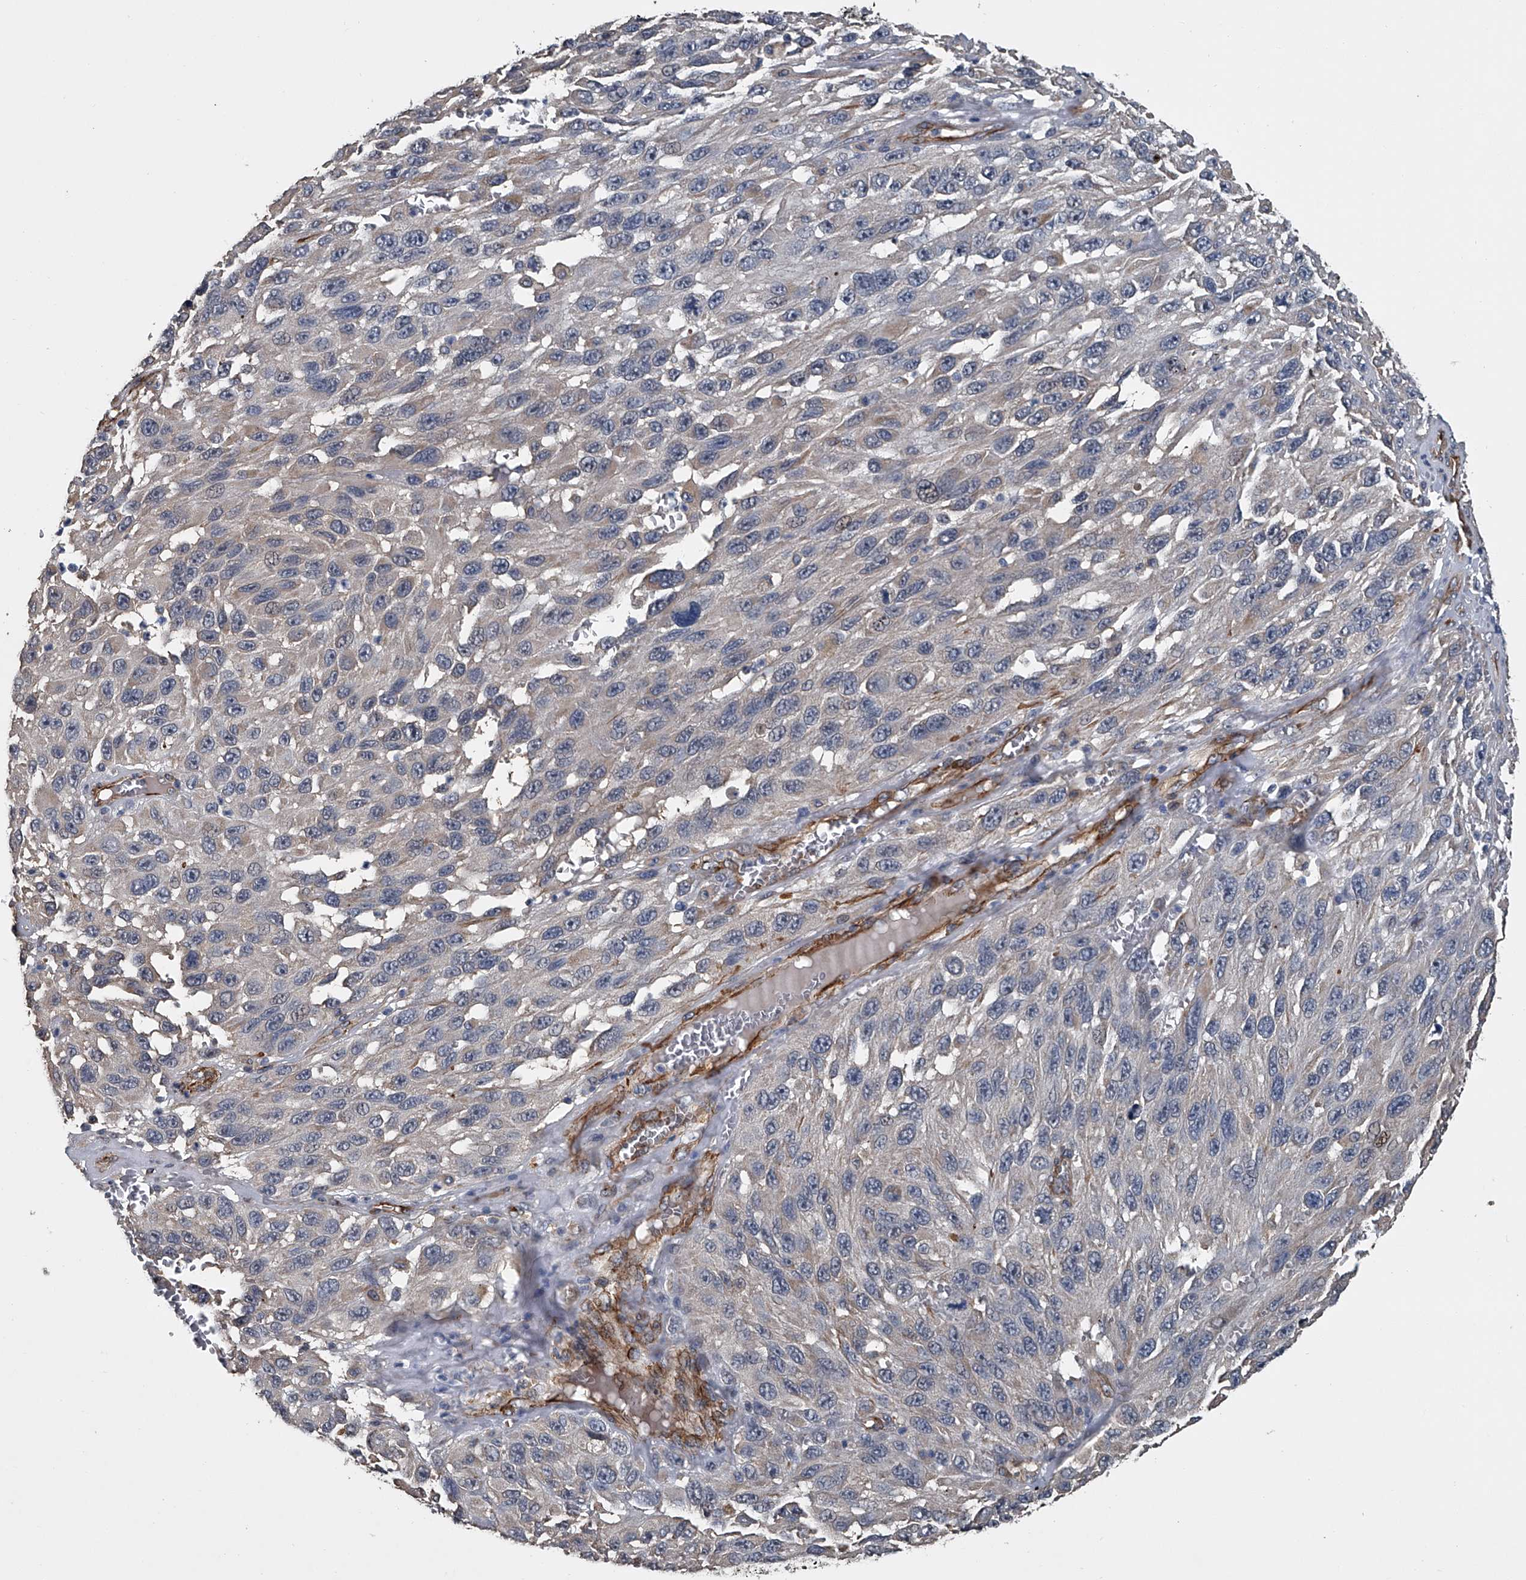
{"staining": {"intensity": "negative", "quantity": "none", "location": "none"}, "tissue": "melanoma", "cell_type": "Tumor cells", "image_type": "cancer", "snomed": [{"axis": "morphology", "description": "Malignant melanoma, NOS"}, {"axis": "topography", "description": "Skin"}], "caption": "Tumor cells are negative for brown protein staining in malignant melanoma. Nuclei are stained in blue.", "gene": "LDLRAD2", "patient": {"sex": "female", "age": 96}}